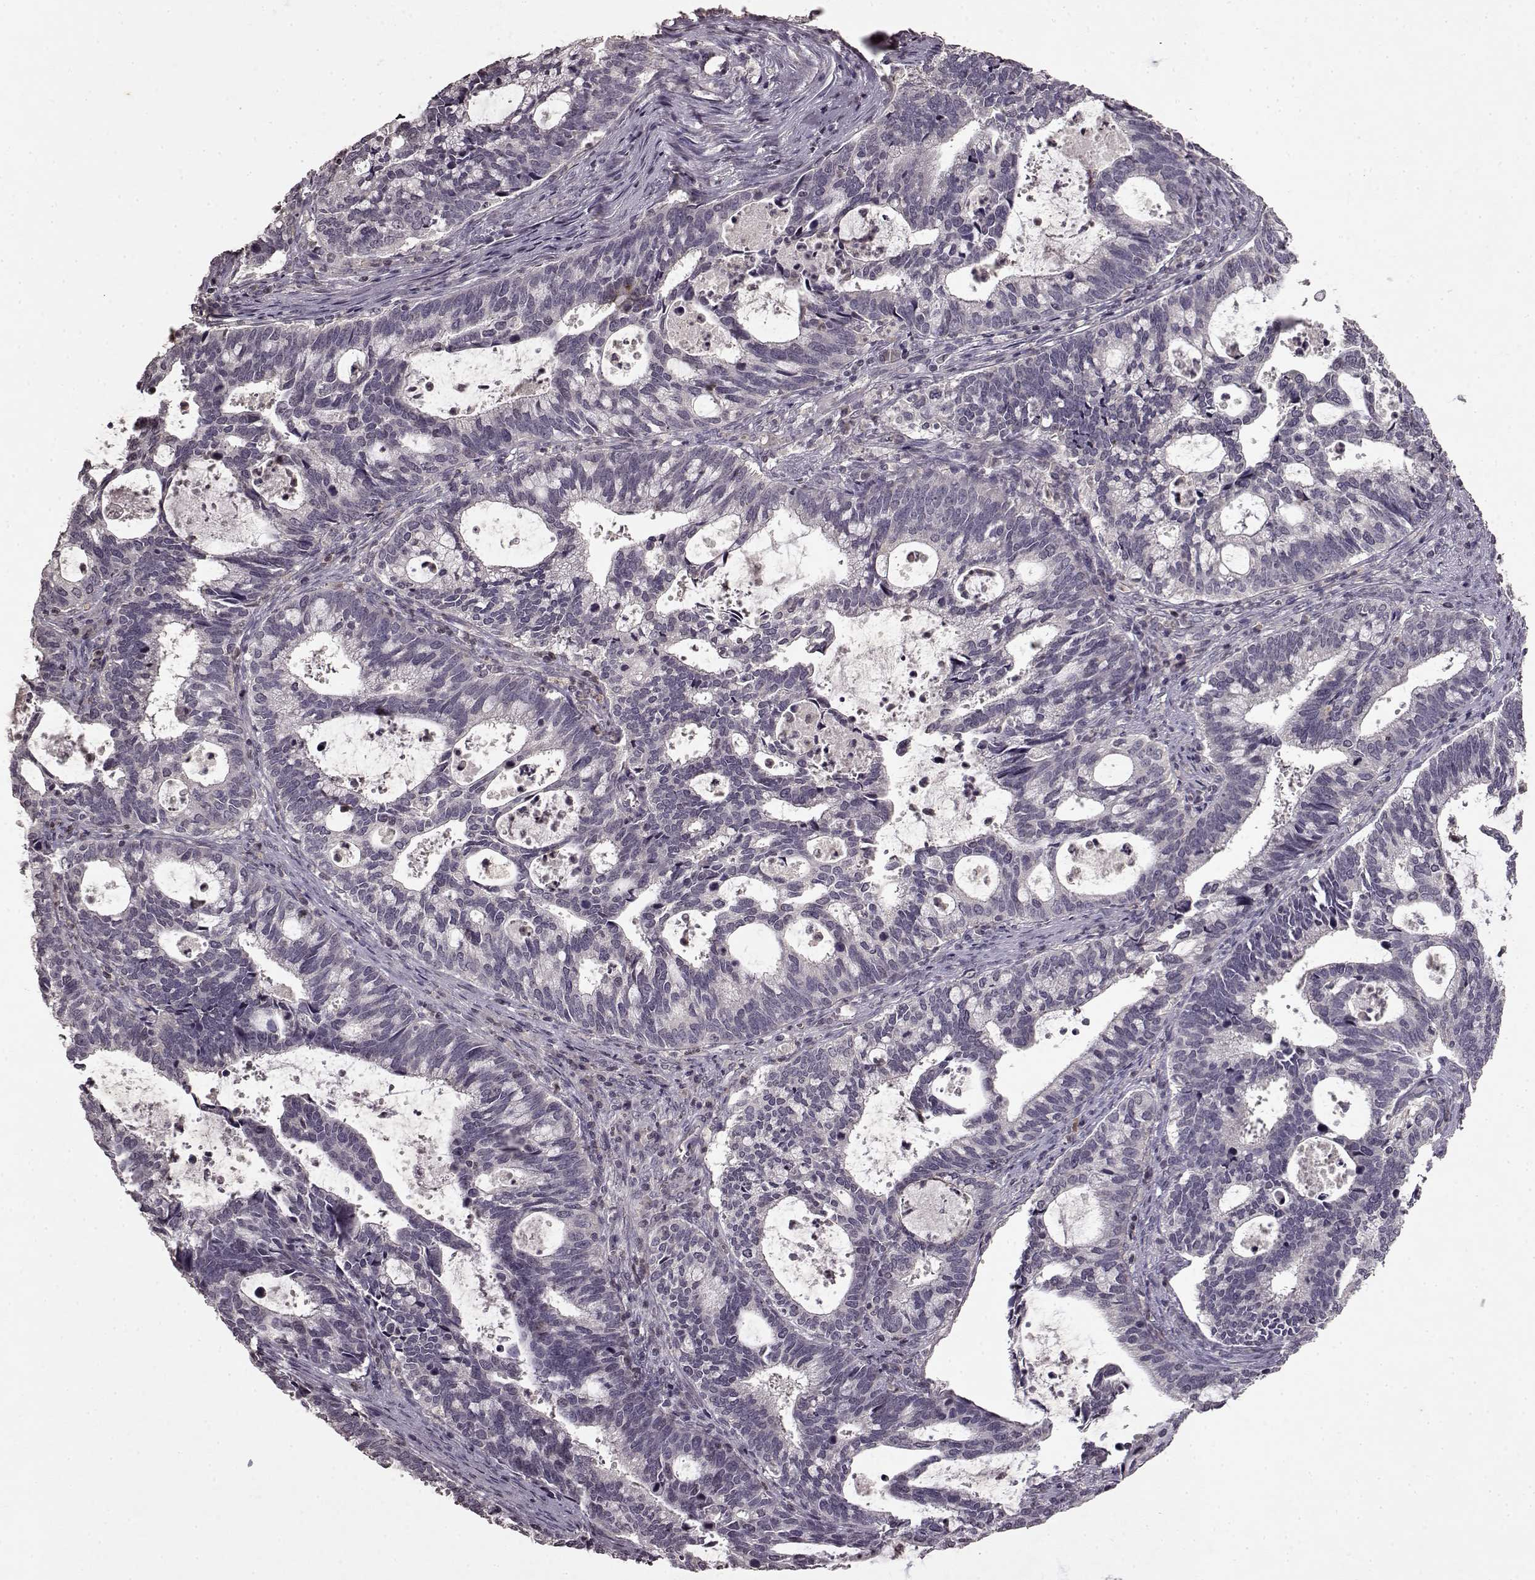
{"staining": {"intensity": "negative", "quantity": "none", "location": "none"}, "tissue": "cervical cancer", "cell_type": "Tumor cells", "image_type": "cancer", "snomed": [{"axis": "morphology", "description": "Adenocarcinoma, NOS"}, {"axis": "topography", "description": "Cervix"}], "caption": "Tumor cells show no significant protein expression in cervical cancer (adenocarcinoma).", "gene": "LHB", "patient": {"sex": "female", "age": 42}}